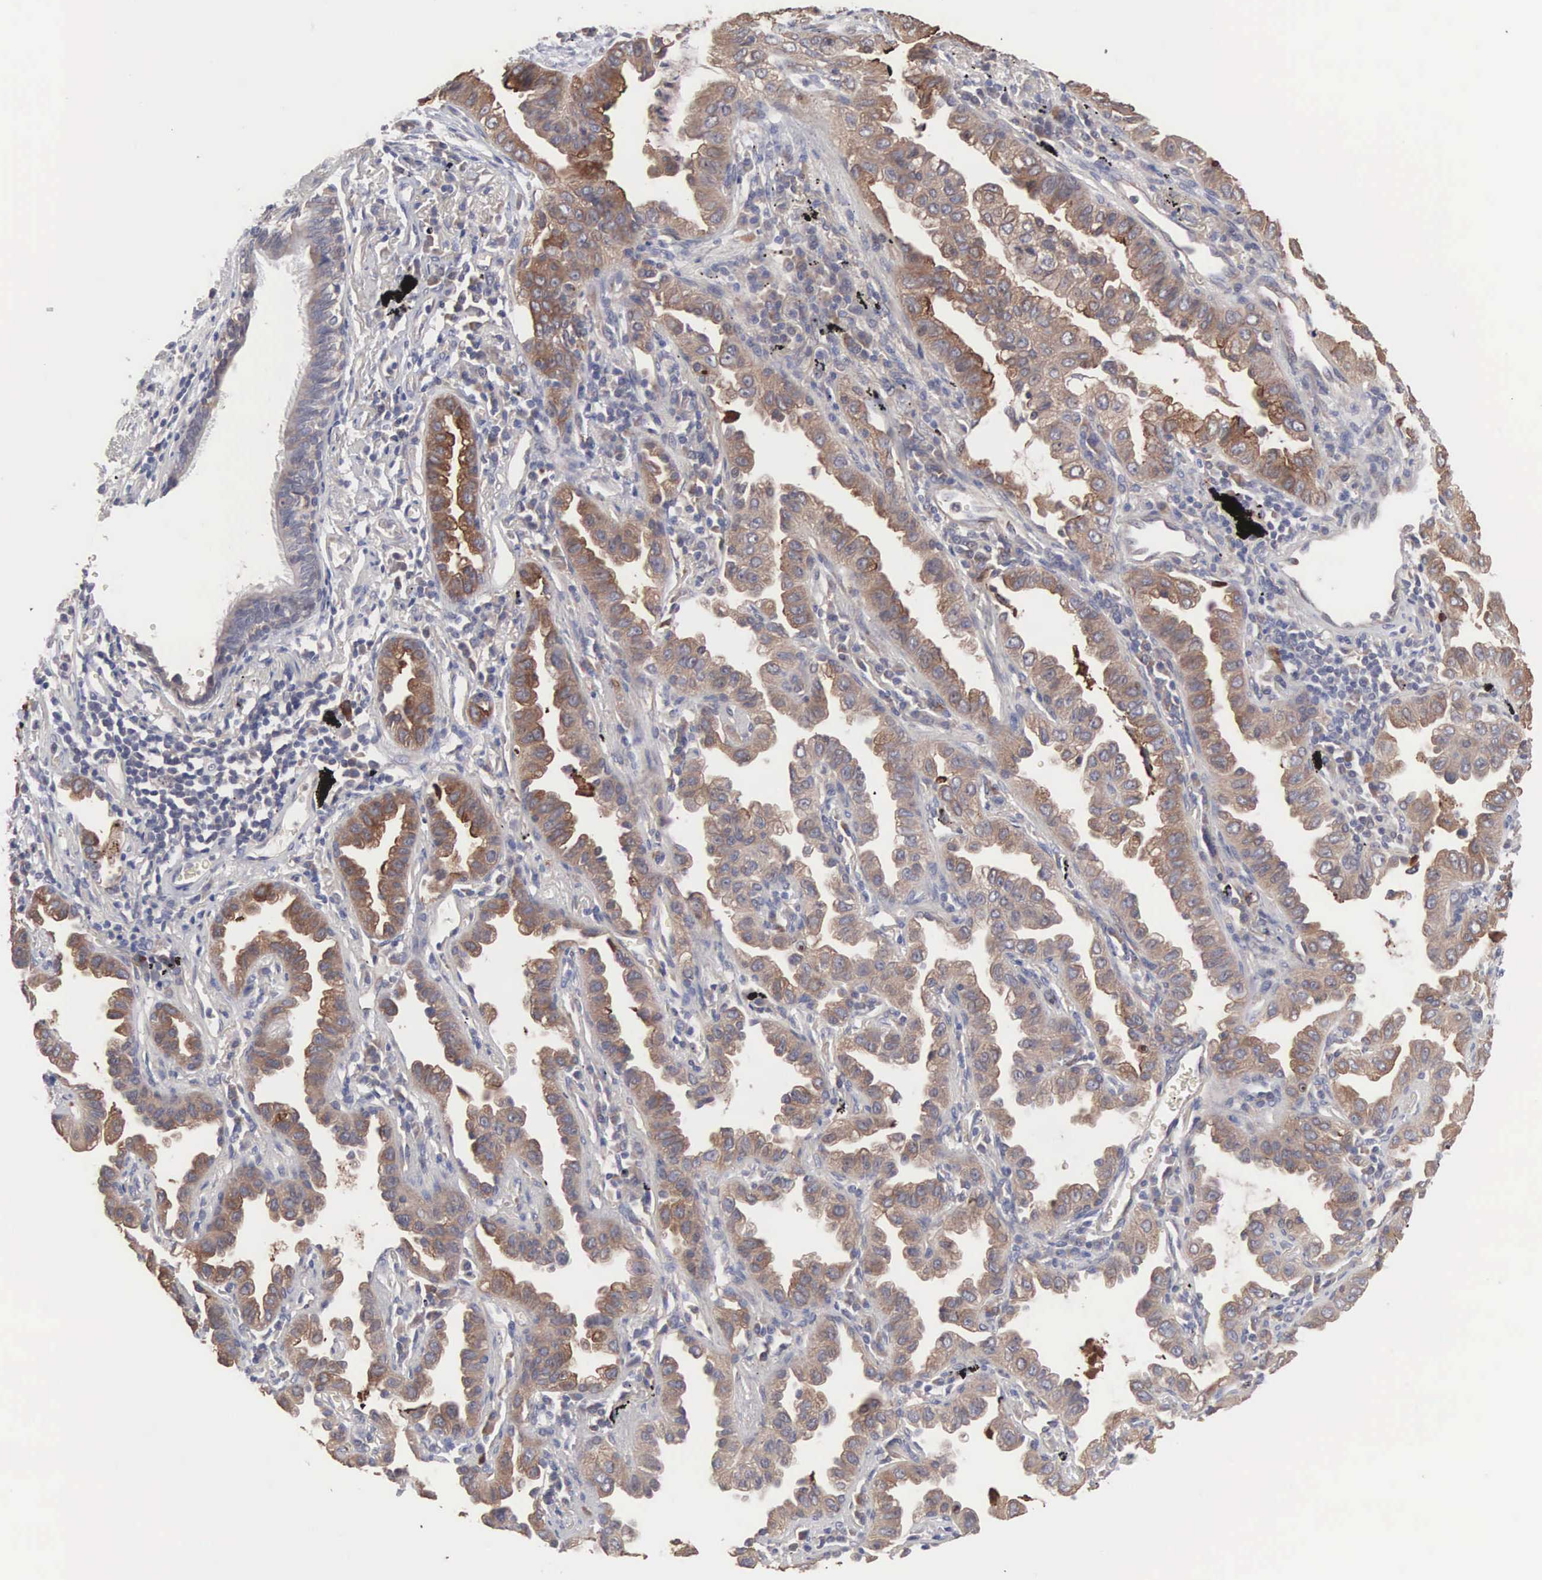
{"staining": {"intensity": "strong", "quantity": ">75%", "location": "none"}, "tissue": "lung cancer", "cell_type": "Tumor cells", "image_type": "cancer", "snomed": [{"axis": "morphology", "description": "Adenocarcinoma, NOS"}, {"axis": "topography", "description": "Lung"}], "caption": "Immunohistochemistry (IHC) histopathology image of adenocarcinoma (lung) stained for a protein (brown), which reveals high levels of strong None expression in about >75% of tumor cells.", "gene": "INF2", "patient": {"sex": "female", "age": 50}}